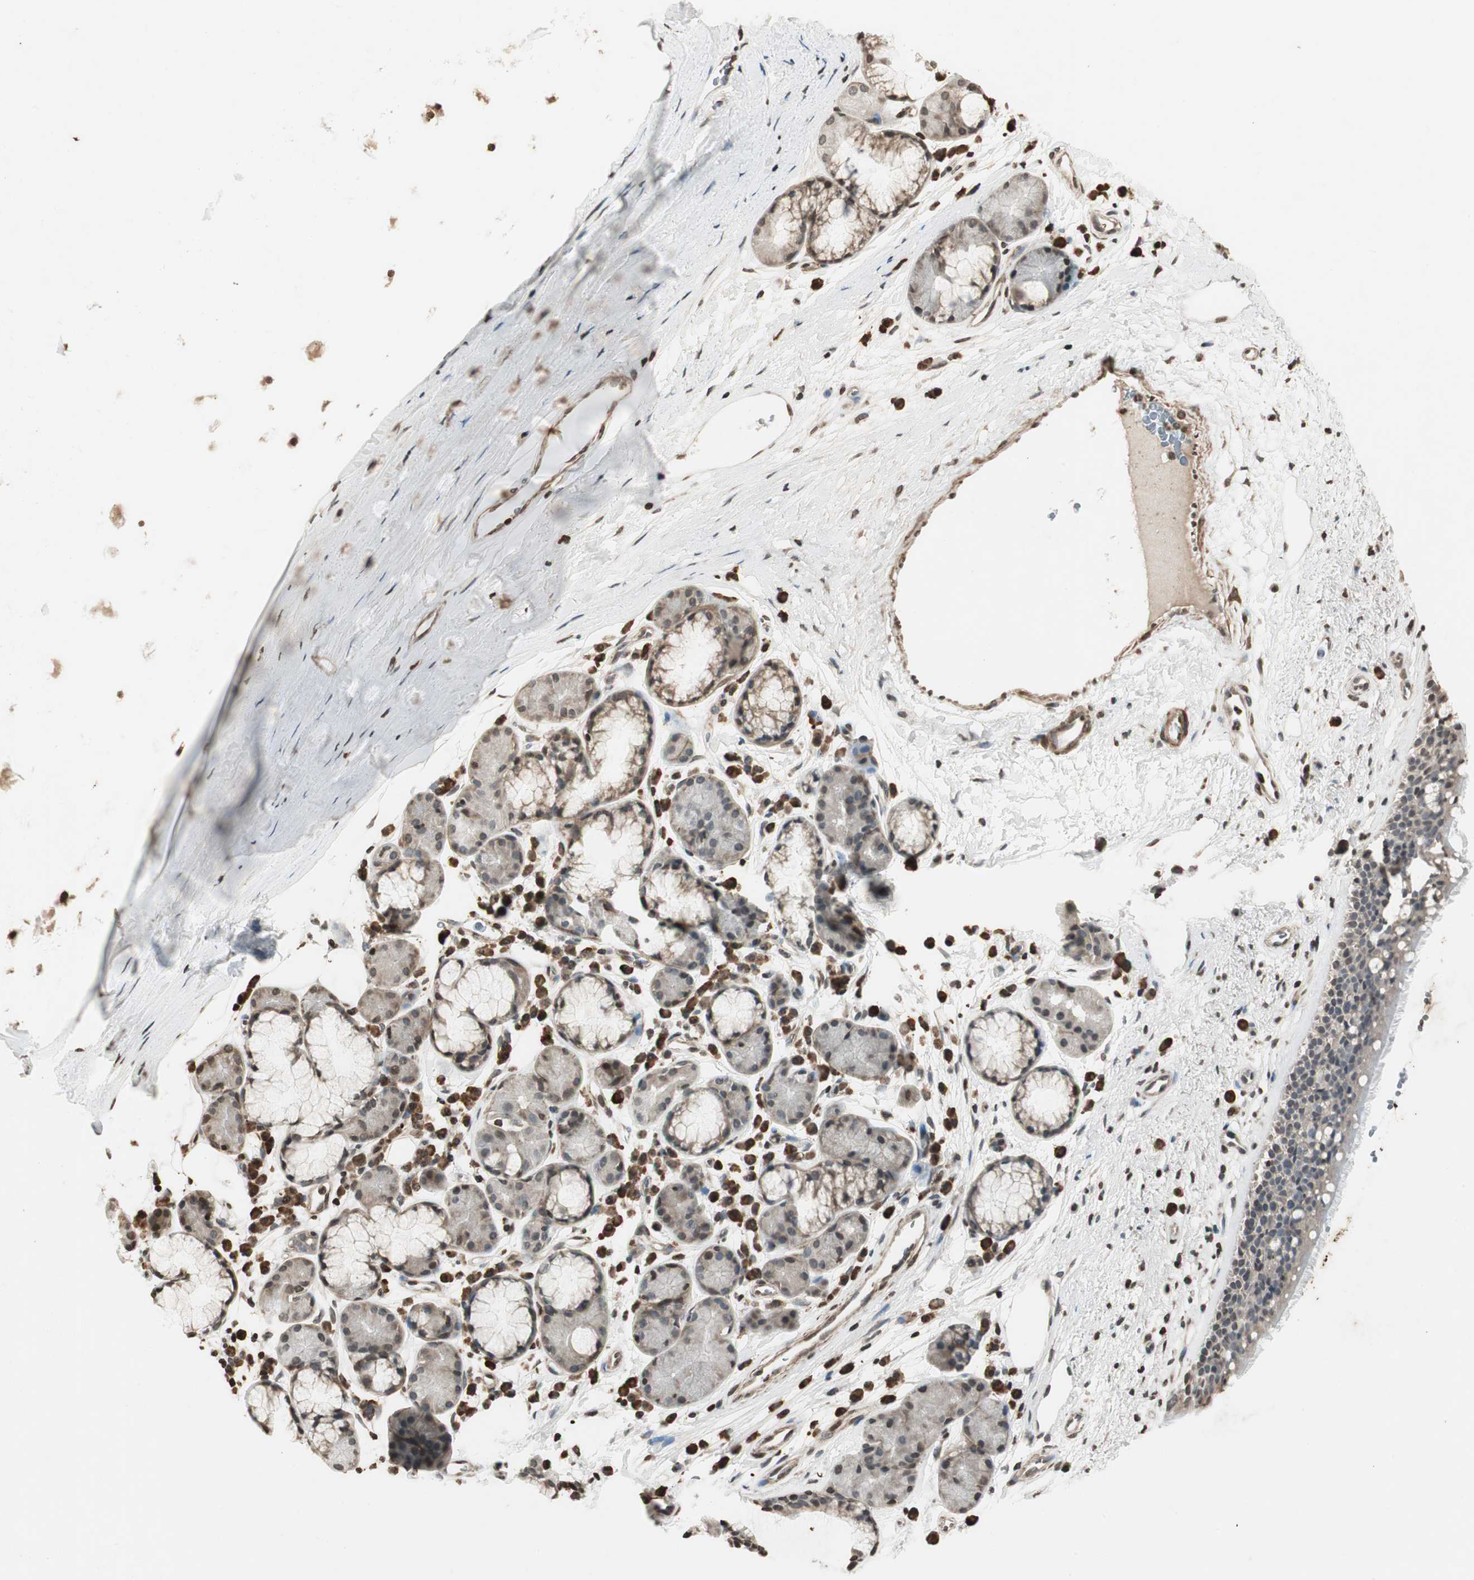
{"staining": {"intensity": "weak", "quantity": ">75%", "location": "cytoplasmic/membranous"}, "tissue": "bronchus", "cell_type": "Respiratory epithelial cells", "image_type": "normal", "snomed": [{"axis": "morphology", "description": "Normal tissue, NOS"}, {"axis": "topography", "description": "Bronchus"}], "caption": "Immunohistochemical staining of unremarkable human bronchus reveals >75% levels of weak cytoplasmic/membranous protein staining in about >75% of respiratory epithelial cells.", "gene": "PRKG1", "patient": {"sex": "female", "age": 54}}